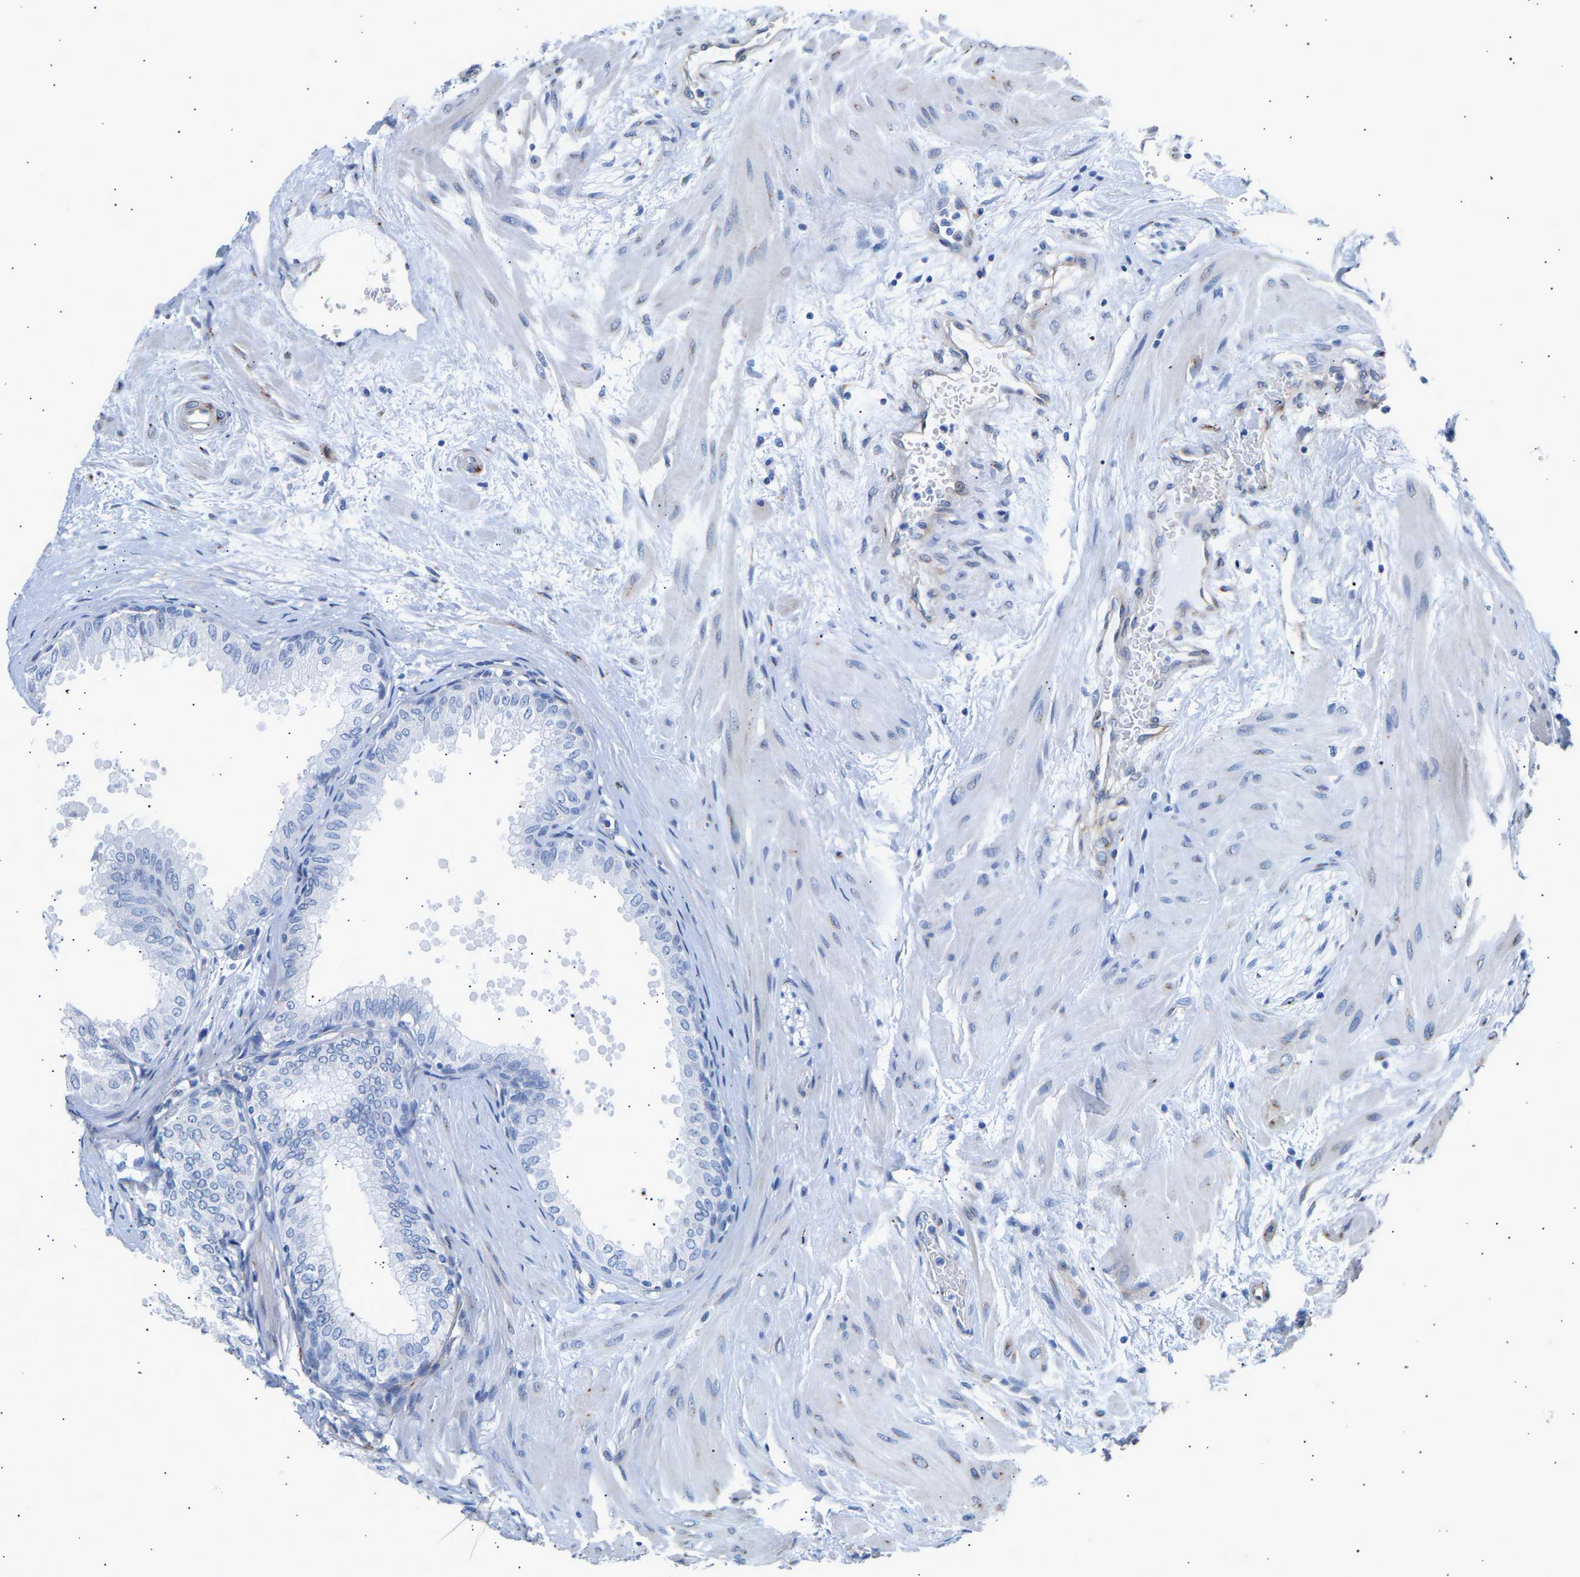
{"staining": {"intensity": "negative", "quantity": "none", "location": "none"}, "tissue": "seminal vesicle", "cell_type": "Glandular cells", "image_type": "normal", "snomed": [{"axis": "morphology", "description": "Normal tissue, NOS"}, {"axis": "topography", "description": "Prostate"}, {"axis": "topography", "description": "Seminal veicle"}], "caption": "DAB (3,3'-diaminobenzidine) immunohistochemical staining of normal seminal vesicle displays no significant staining in glandular cells. (DAB (3,3'-diaminobenzidine) immunohistochemistry, high magnification).", "gene": "IGFBP7", "patient": {"sex": "male", "age": 60}}